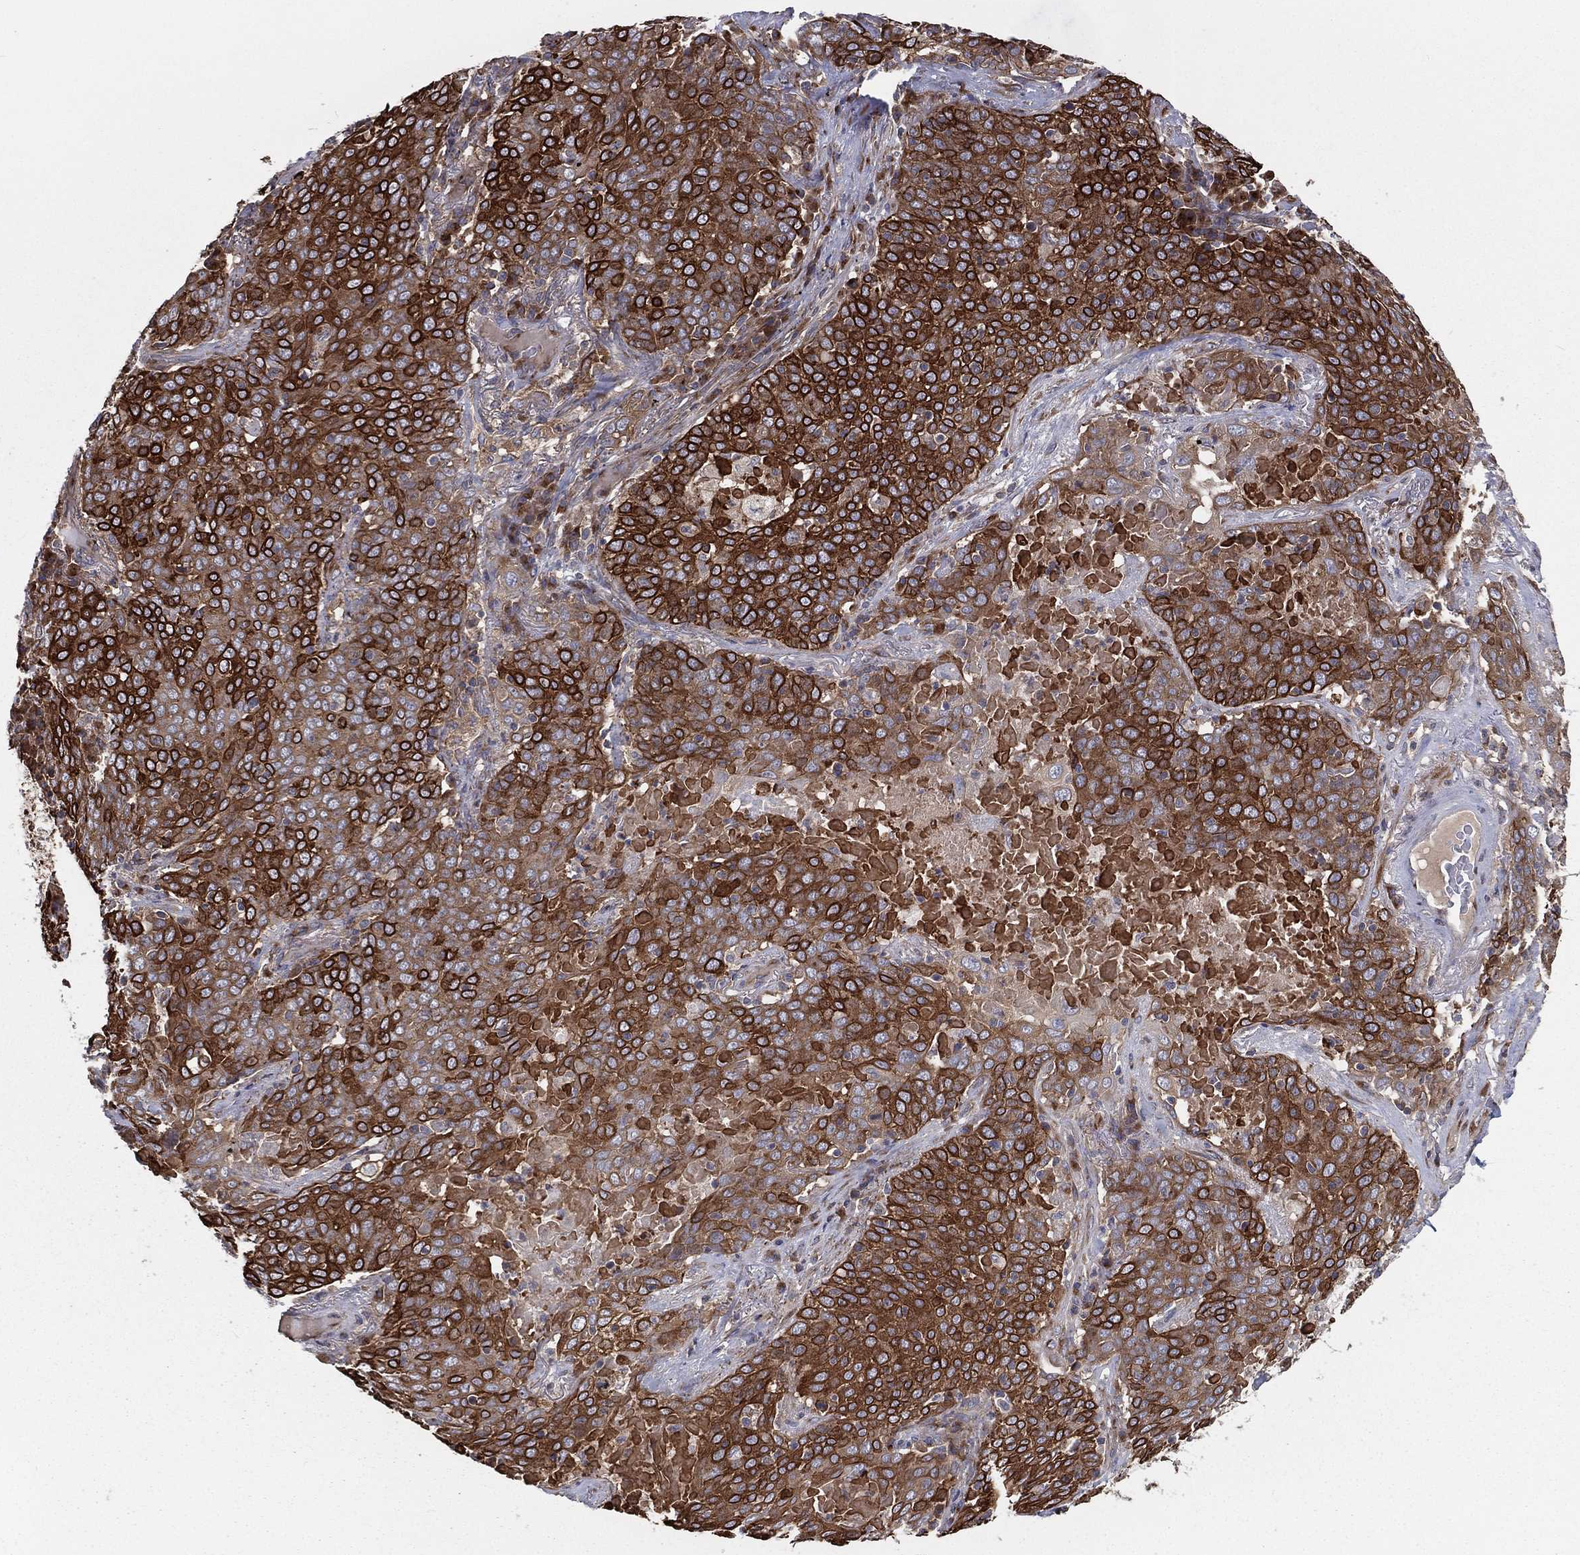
{"staining": {"intensity": "strong", "quantity": ">75%", "location": "cytoplasmic/membranous"}, "tissue": "lung cancer", "cell_type": "Tumor cells", "image_type": "cancer", "snomed": [{"axis": "morphology", "description": "Squamous cell carcinoma, NOS"}, {"axis": "topography", "description": "Lung"}], "caption": "A histopathology image of human lung cancer stained for a protein exhibits strong cytoplasmic/membranous brown staining in tumor cells.", "gene": "EIF2B5", "patient": {"sex": "male", "age": 82}}